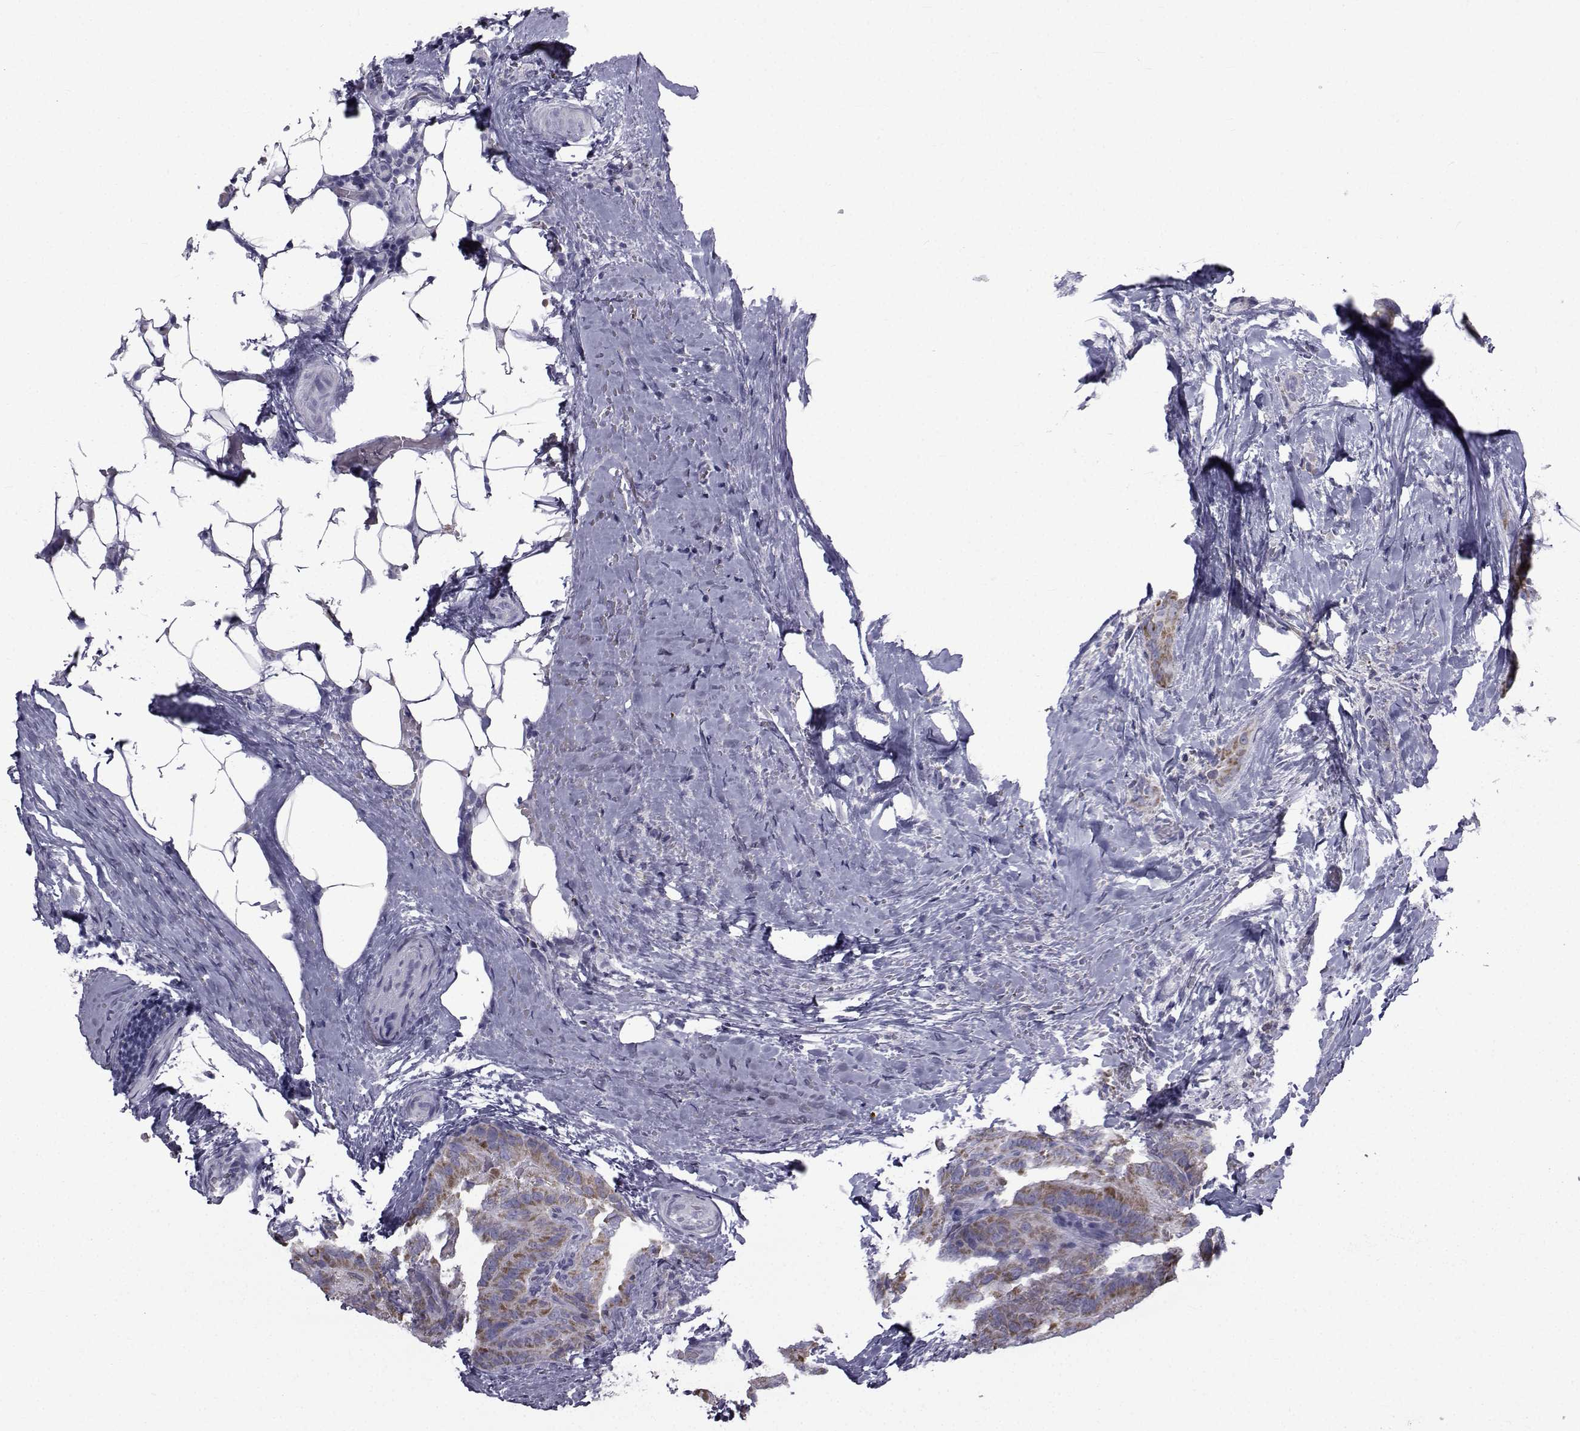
{"staining": {"intensity": "moderate", "quantity": "25%-75%", "location": "cytoplasmic/membranous"}, "tissue": "thyroid cancer", "cell_type": "Tumor cells", "image_type": "cancer", "snomed": [{"axis": "morphology", "description": "Papillary adenocarcinoma, NOS"}, {"axis": "topography", "description": "Thyroid gland"}], "caption": "IHC of human thyroid papillary adenocarcinoma displays medium levels of moderate cytoplasmic/membranous expression in approximately 25%-75% of tumor cells. (brown staining indicates protein expression, while blue staining denotes nuclei).", "gene": "FDXR", "patient": {"sex": "male", "age": 61}}